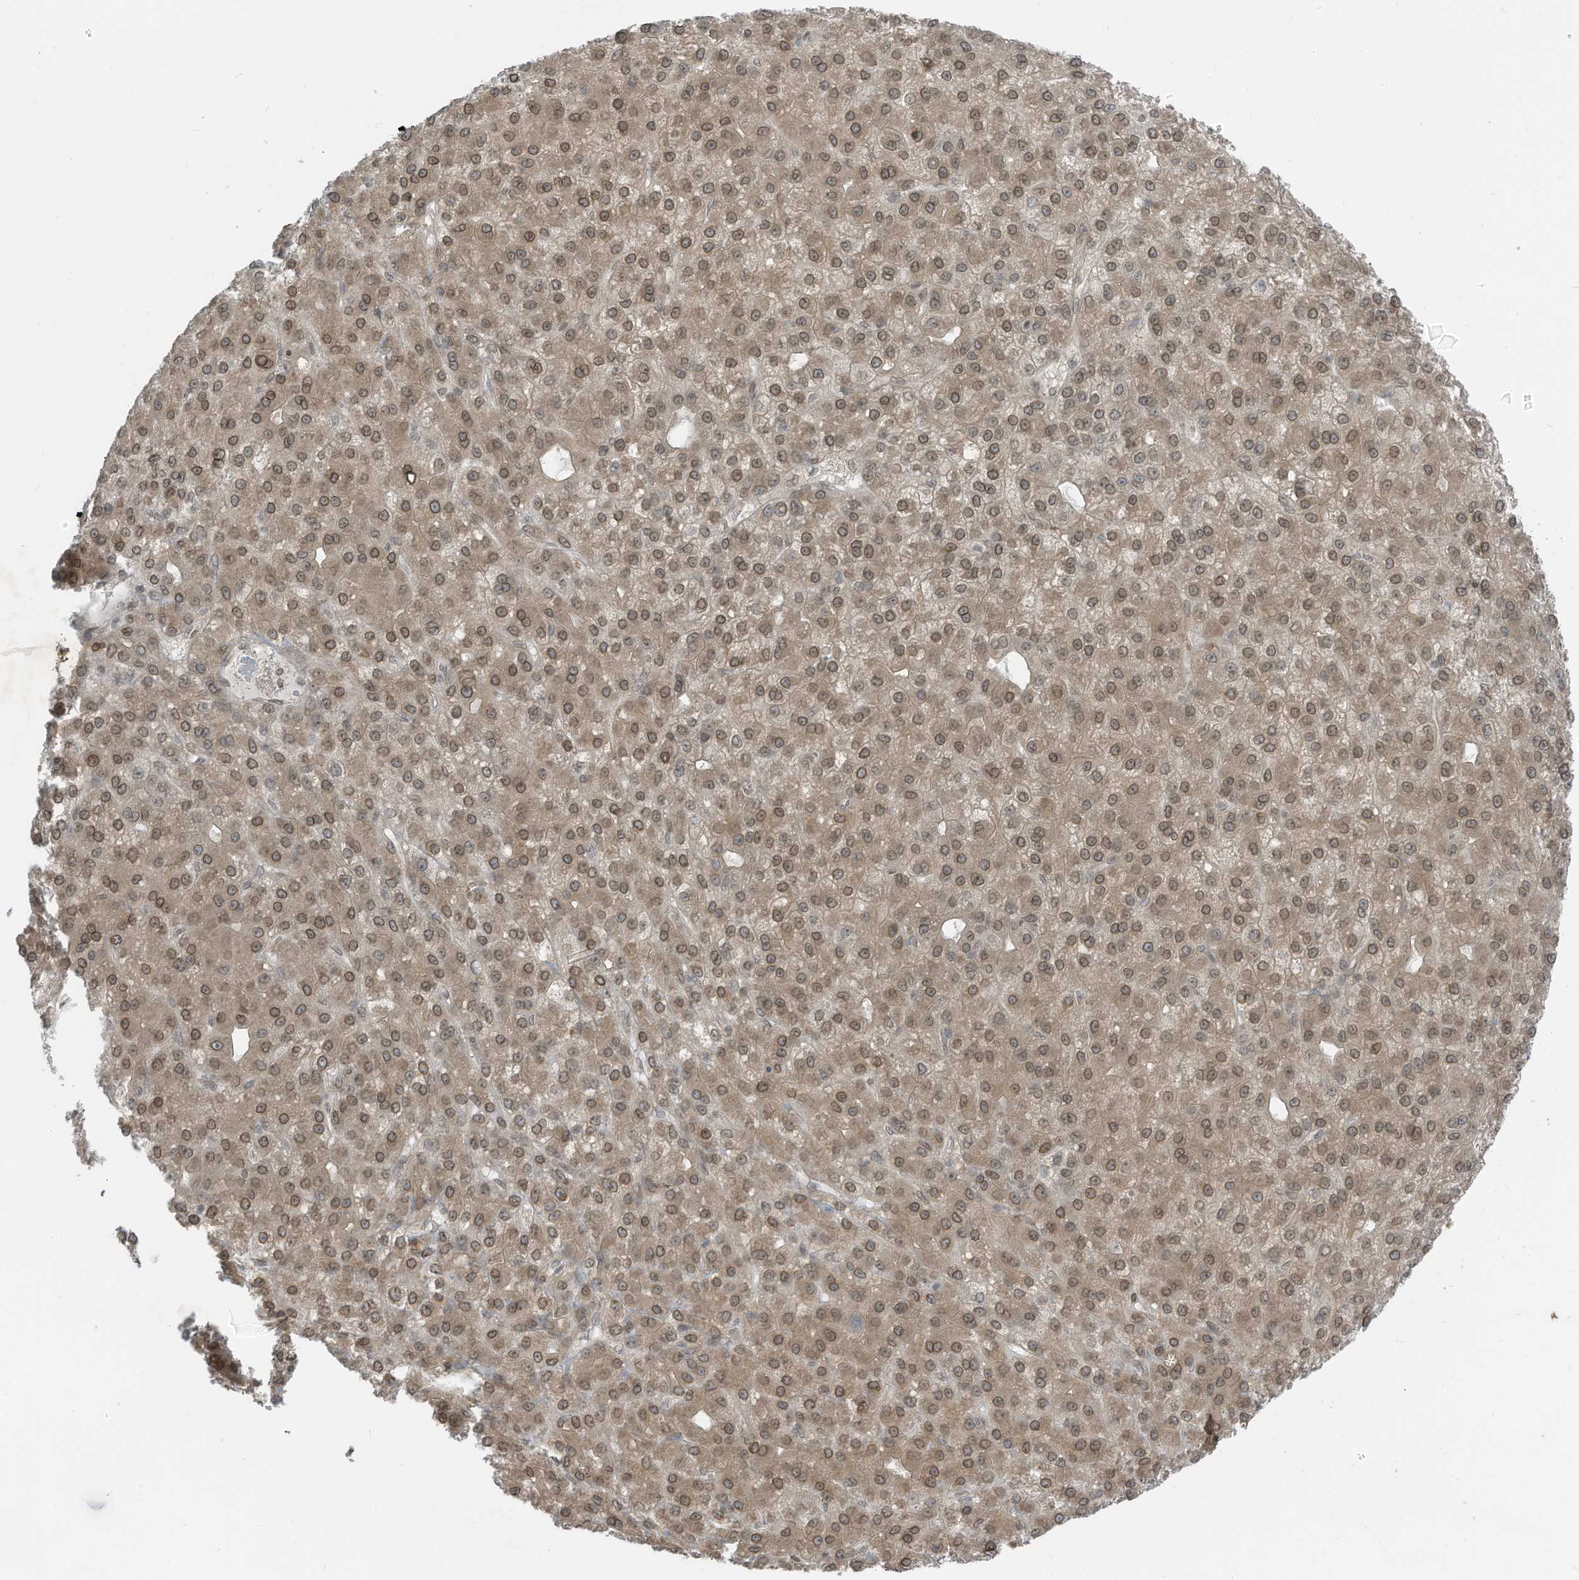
{"staining": {"intensity": "moderate", "quantity": ">75%", "location": "cytoplasmic/membranous,nuclear"}, "tissue": "liver cancer", "cell_type": "Tumor cells", "image_type": "cancer", "snomed": [{"axis": "morphology", "description": "Carcinoma, Hepatocellular, NOS"}, {"axis": "topography", "description": "Liver"}], "caption": "Liver hepatocellular carcinoma was stained to show a protein in brown. There is medium levels of moderate cytoplasmic/membranous and nuclear staining in about >75% of tumor cells. (DAB IHC with brightfield microscopy, high magnification).", "gene": "RABL3", "patient": {"sex": "male", "age": 67}}